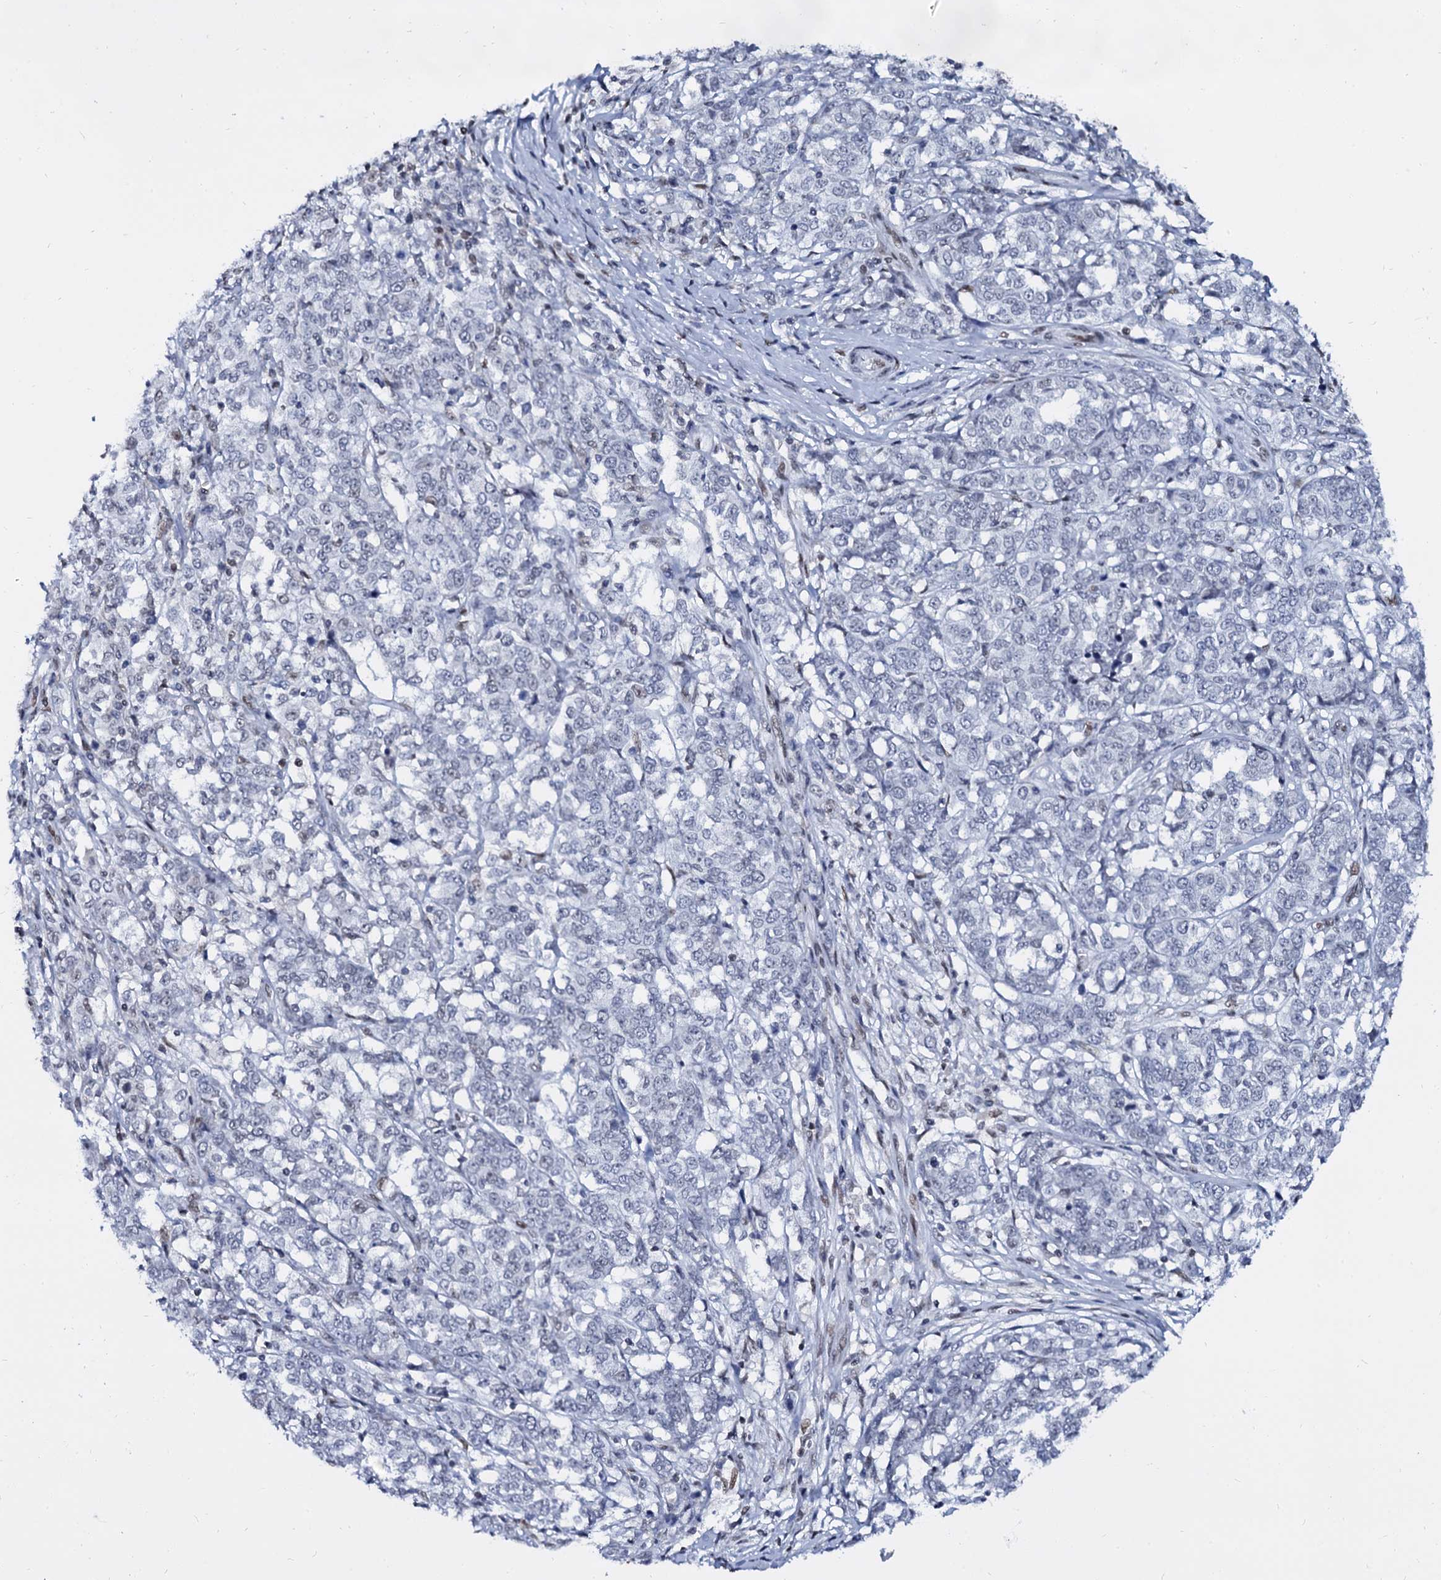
{"staining": {"intensity": "negative", "quantity": "none", "location": "none"}, "tissue": "melanoma", "cell_type": "Tumor cells", "image_type": "cancer", "snomed": [{"axis": "morphology", "description": "Malignant melanoma, NOS"}, {"axis": "topography", "description": "Skin"}], "caption": "There is no significant positivity in tumor cells of malignant melanoma. (Stains: DAB immunohistochemistry with hematoxylin counter stain, Microscopy: brightfield microscopy at high magnification).", "gene": "CMAS", "patient": {"sex": "female", "age": 72}}